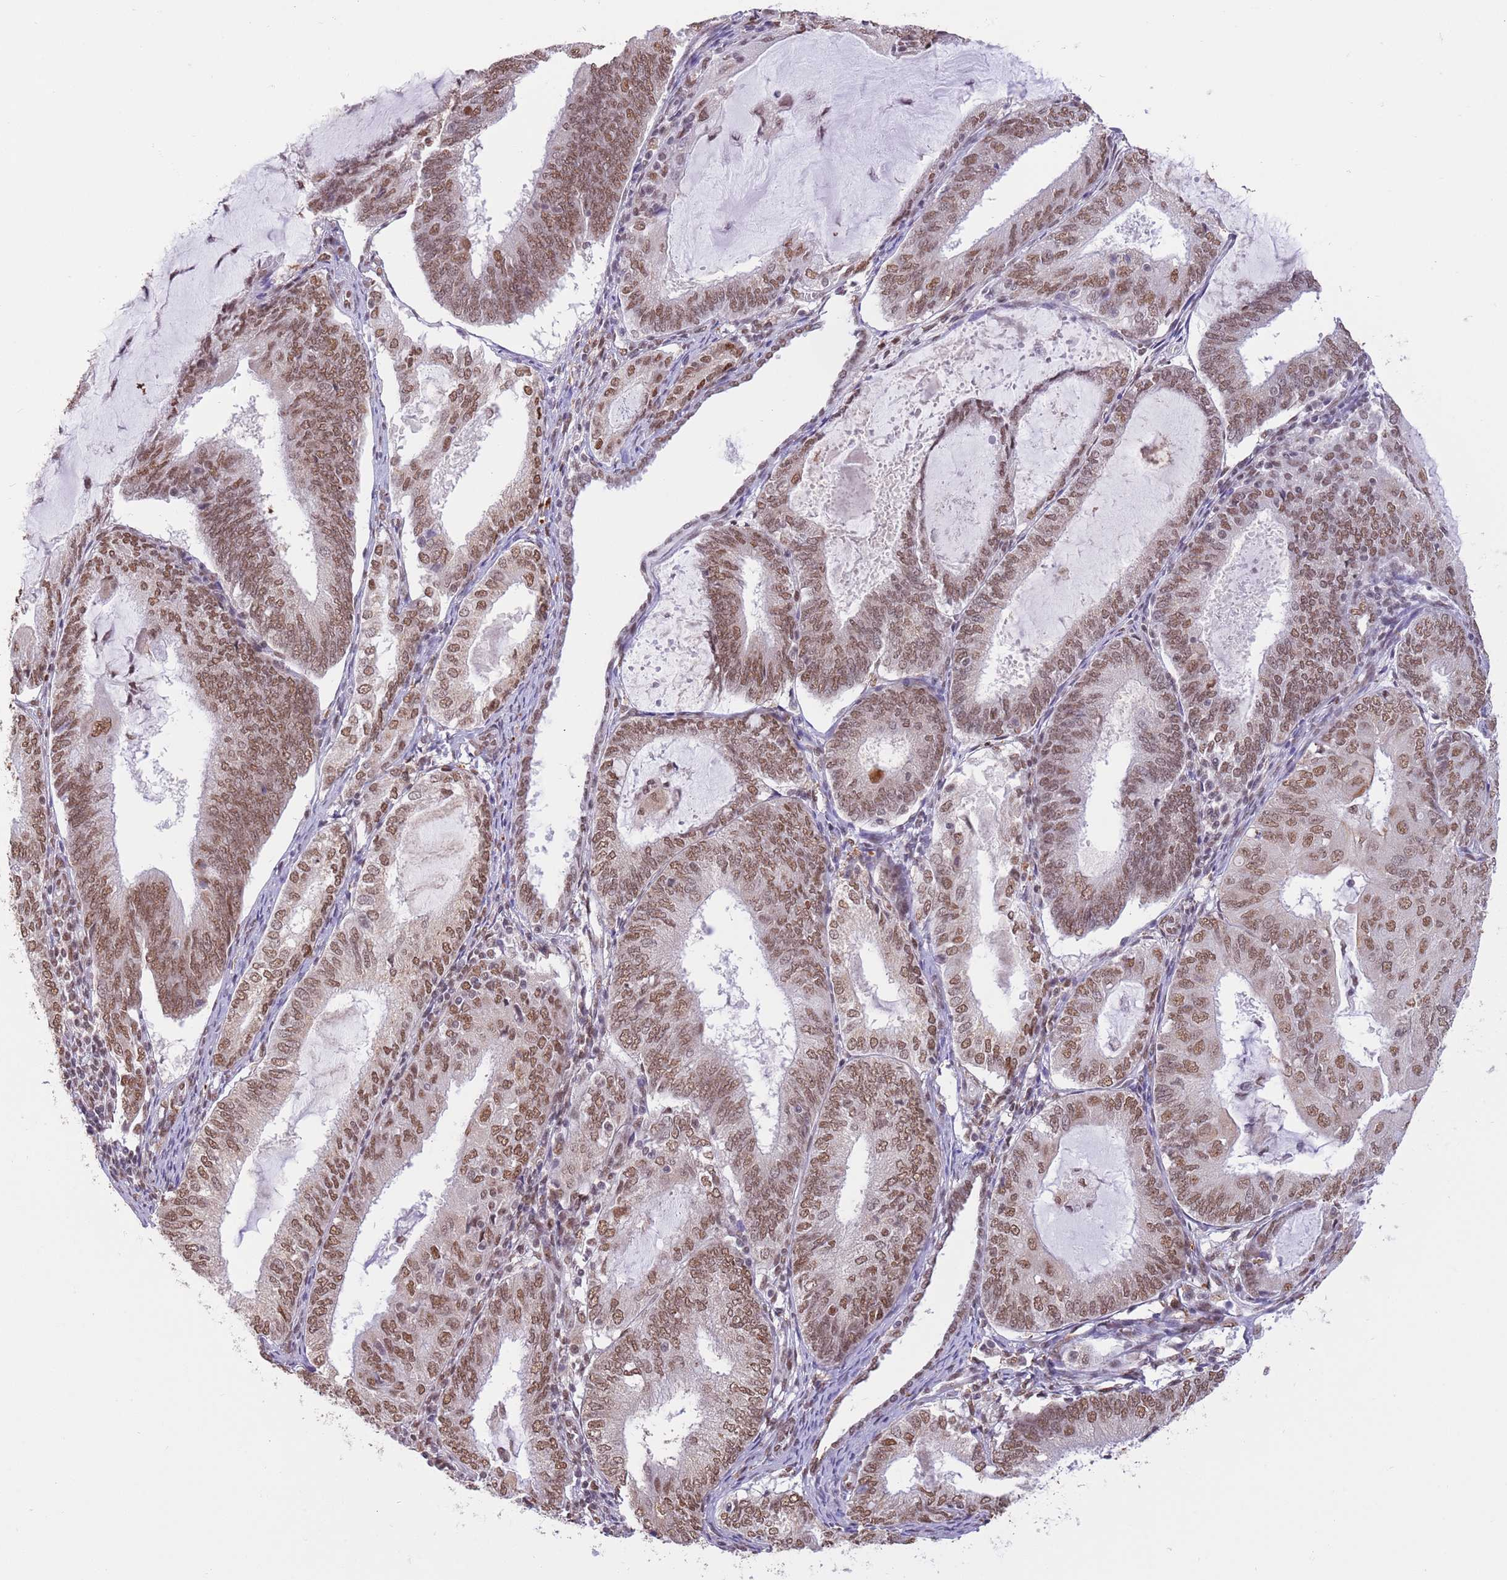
{"staining": {"intensity": "moderate", "quantity": ">75%", "location": "nuclear"}, "tissue": "endometrial cancer", "cell_type": "Tumor cells", "image_type": "cancer", "snomed": [{"axis": "morphology", "description": "Adenocarcinoma, NOS"}, {"axis": "topography", "description": "Endometrium"}], "caption": "The photomicrograph shows immunohistochemical staining of adenocarcinoma (endometrial). There is moderate nuclear staining is seen in about >75% of tumor cells.", "gene": "TRIM32", "patient": {"sex": "female", "age": 81}}